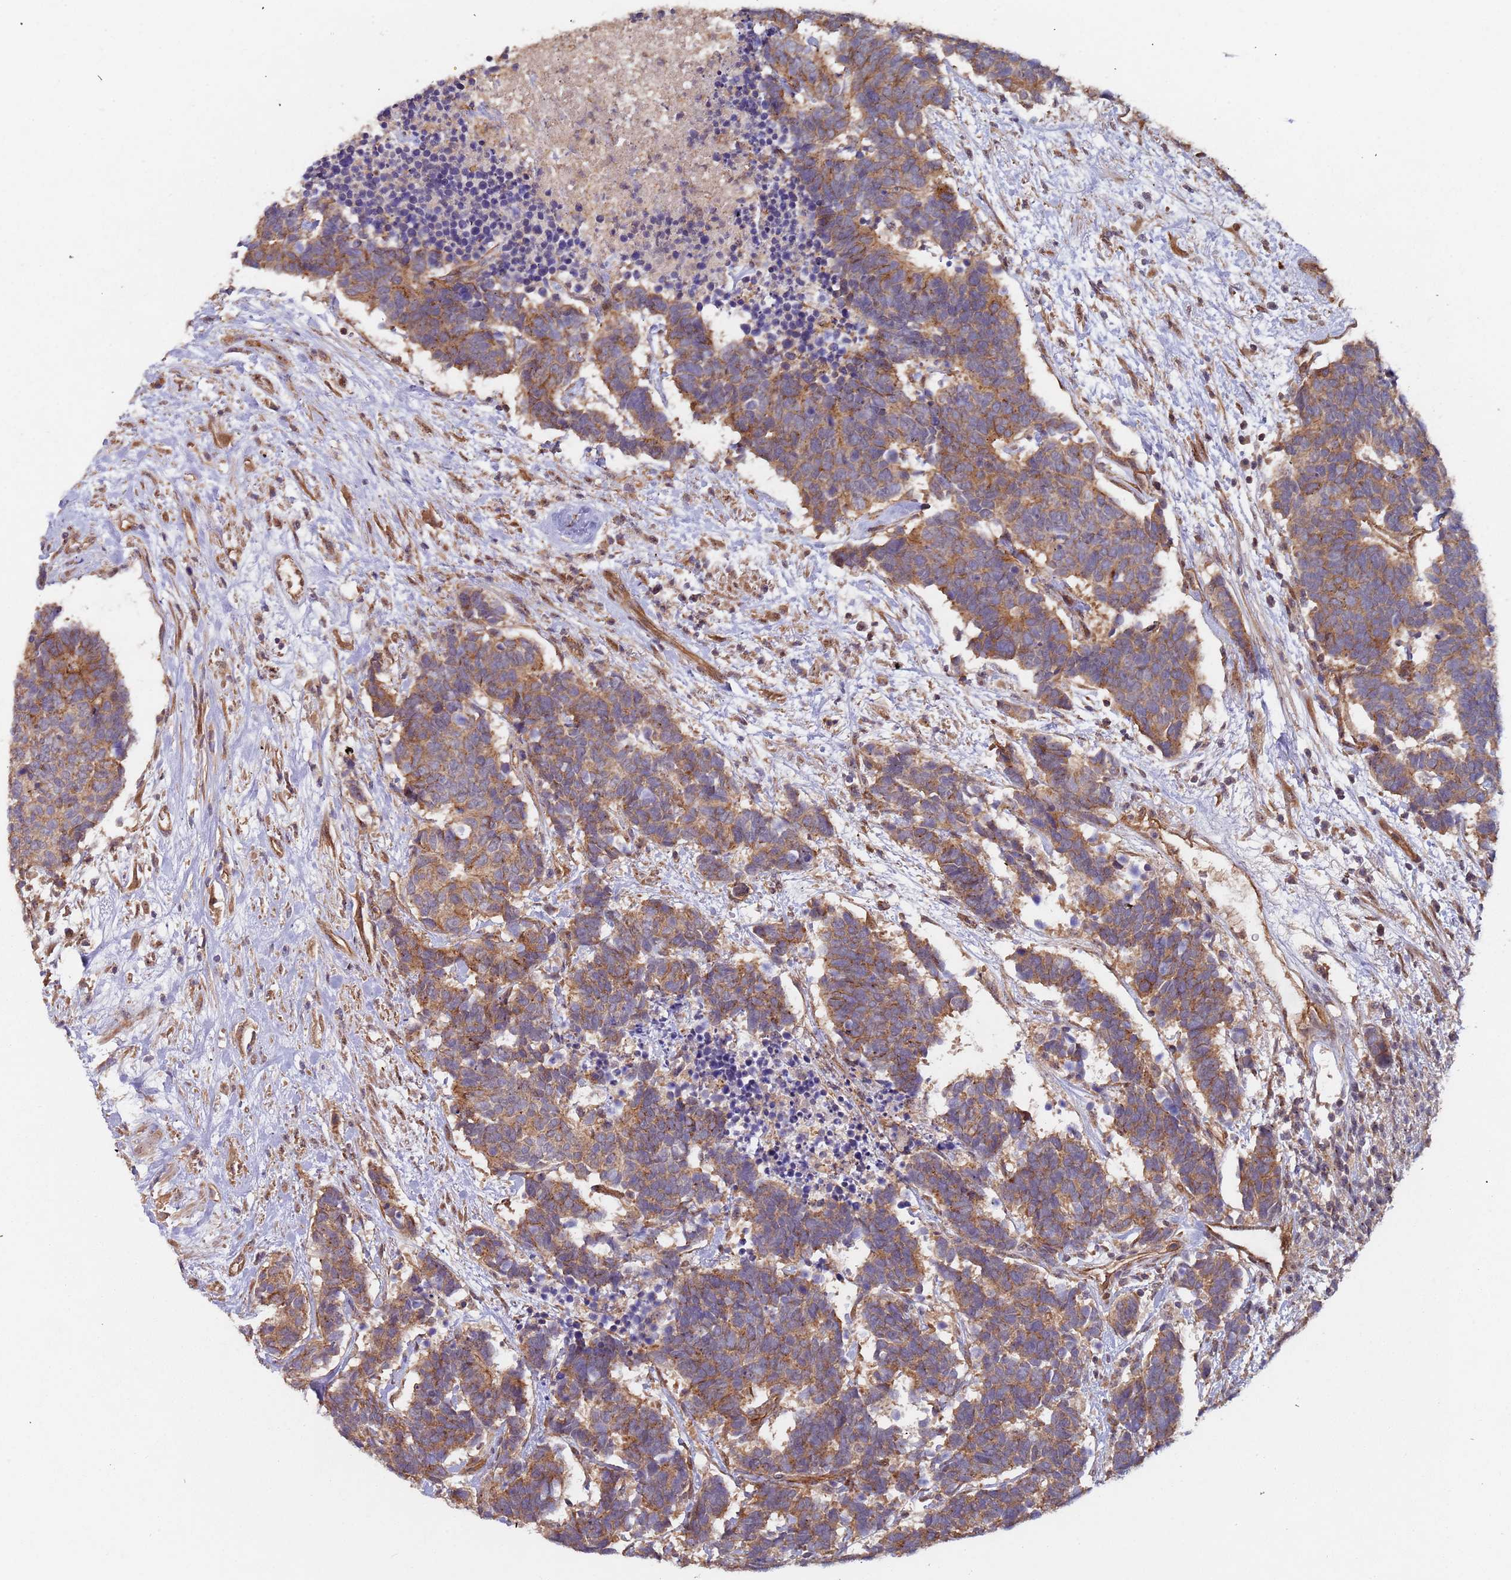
{"staining": {"intensity": "moderate", "quantity": ">75%", "location": "cytoplasmic/membranous"}, "tissue": "carcinoid", "cell_type": "Tumor cells", "image_type": "cancer", "snomed": [{"axis": "morphology", "description": "Carcinoma, NOS"}, {"axis": "morphology", "description": "Carcinoid, malignant, NOS"}, {"axis": "topography", "description": "Urinary bladder"}], "caption": "Moderate cytoplasmic/membranous protein expression is appreciated in approximately >75% of tumor cells in carcinoid (malignant). (DAB = brown stain, brightfield microscopy at high magnification).", "gene": "KANSL1L", "patient": {"sex": "male", "age": 57}}